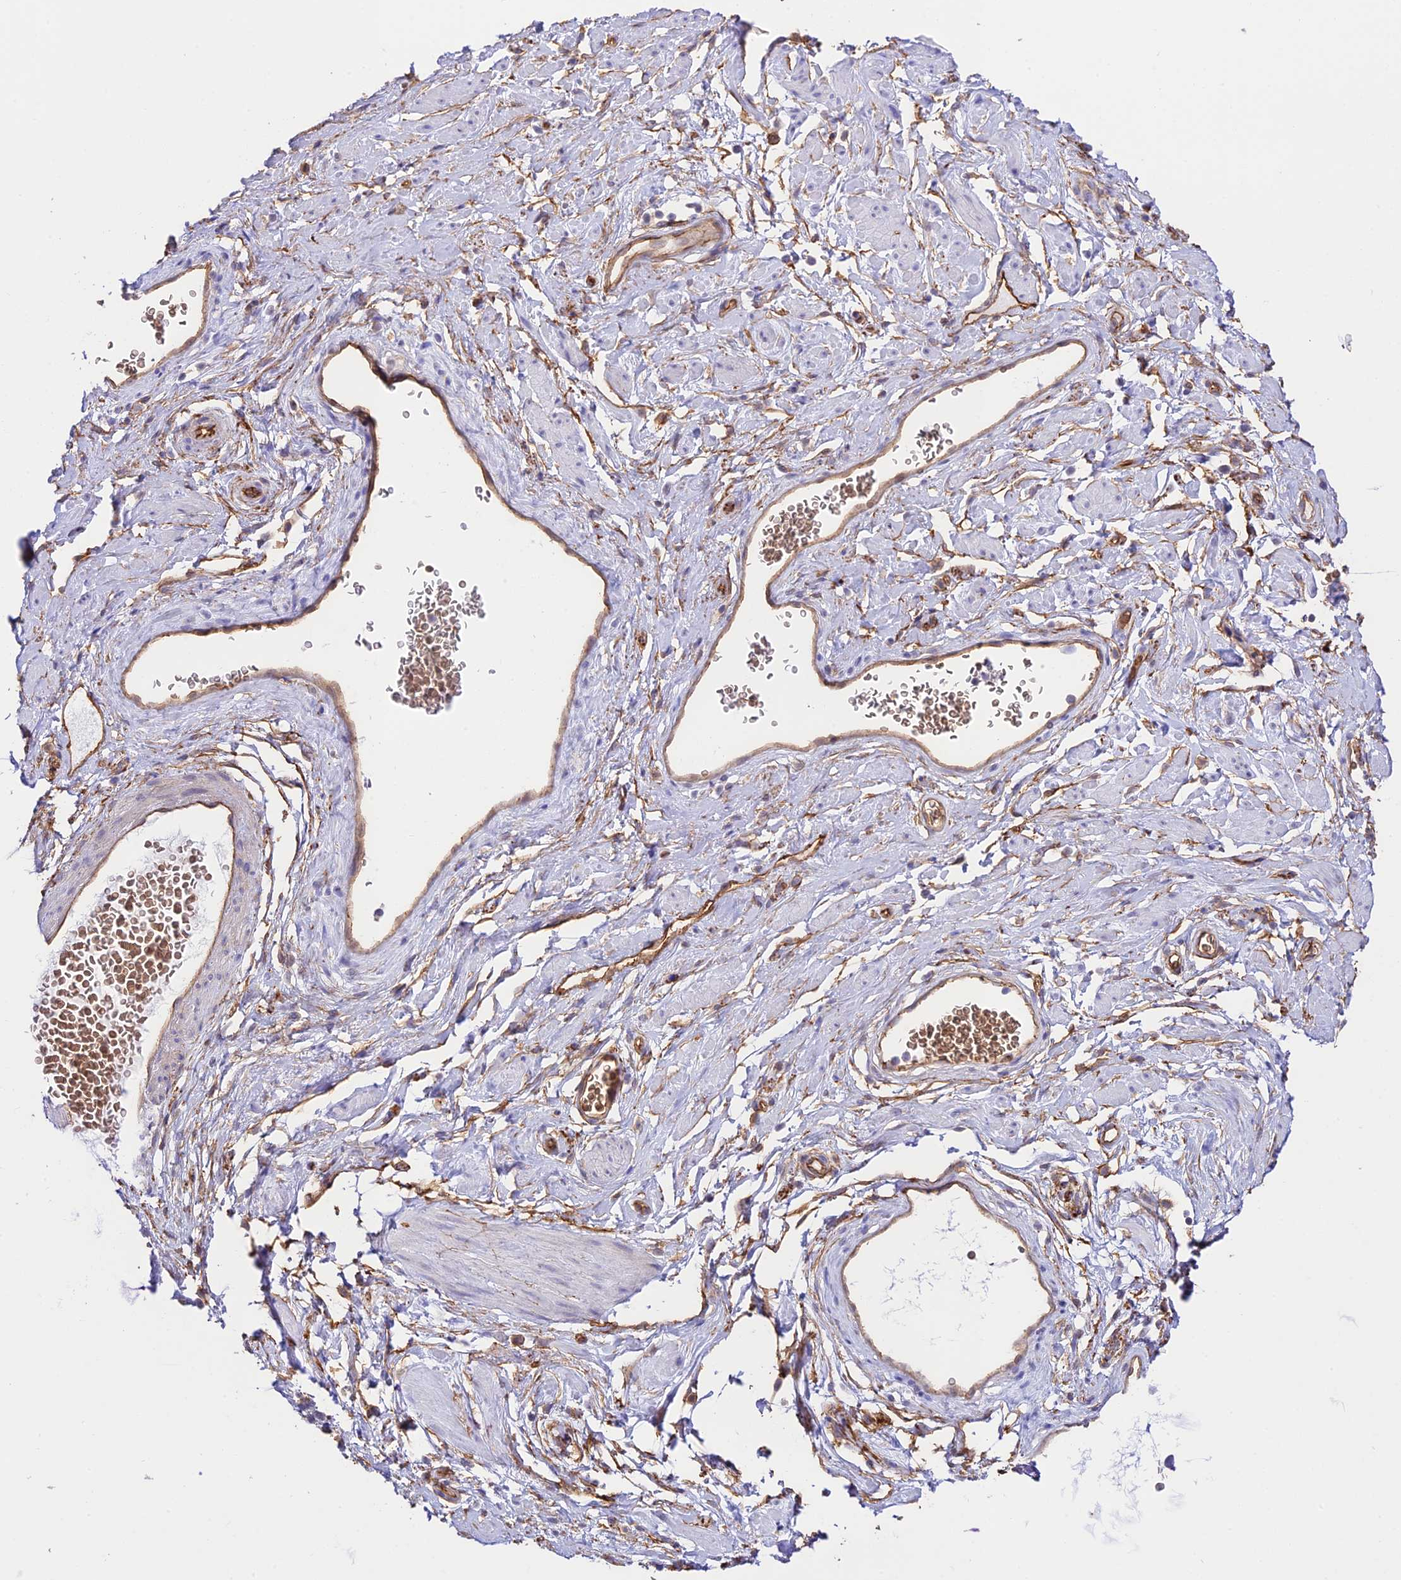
{"staining": {"intensity": "moderate", "quantity": ">75%", "location": "cytoplasmic/membranous"}, "tissue": "adipose tissue", "cell_type": "Adipocytes", "image_type": "normal", "snomed": [{"axis": "morphology", "description": "Normal tissue, NOS"}, {"axis": "morphology", "description": "Adenocarcinoma, NOS"}, {"axis": "topography", "description": "Rectum"}, {"axis": "topography", "description": "Vagina"}, {"axis": "topography", "description": "Peripheral nerve tissue"}], "caption": "Protein analysis of normal adipose tissue exhibits moderate cytoplasmic/membranous positivity in about >75% of adipocytes.", "gene": "YPEL5", "patient": {"sex": "female", "age": 71}}